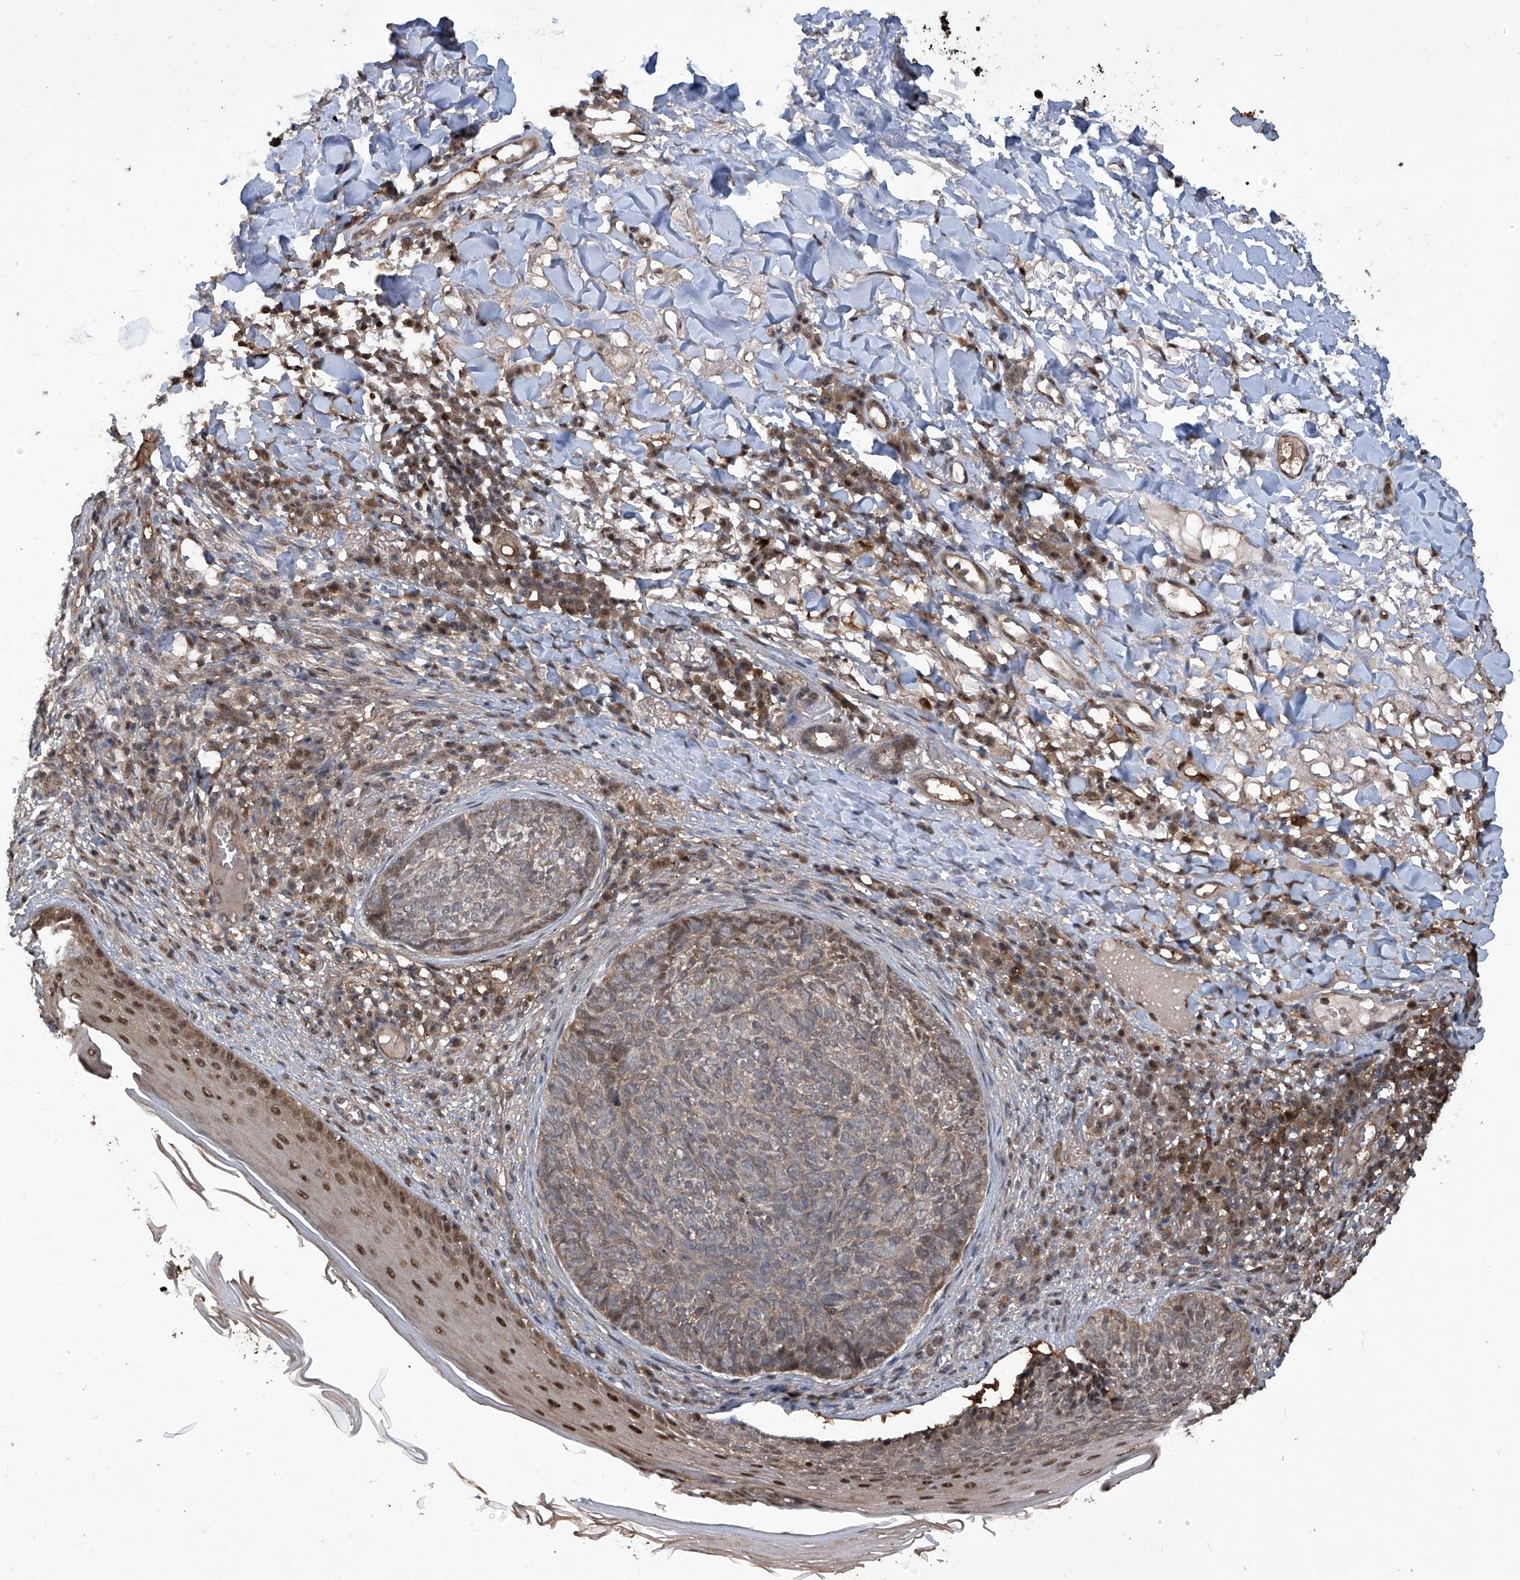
{"staining": {"intensity": "weak", "quantity": "25%-75%", "location": "cytoplasmic/membranous,nuclear"}, "tissue": "skin cancer", "cell_type": "Tumor cells", "image_type": "cancer", "snomed": [{"axis": "morphology", "description": "Basal cell carcinoma"}, {"axis": "topography", "description": "Skin"}], "caption": "Protein staining demonstrates weak cytoplasmic/membranous and nuclear expression in about 25%-75% of tumor cells in skin cancer (basal cell carcinoma).", "gene": "PSMB1", "patient": {"sex": "male", "age": 85}}